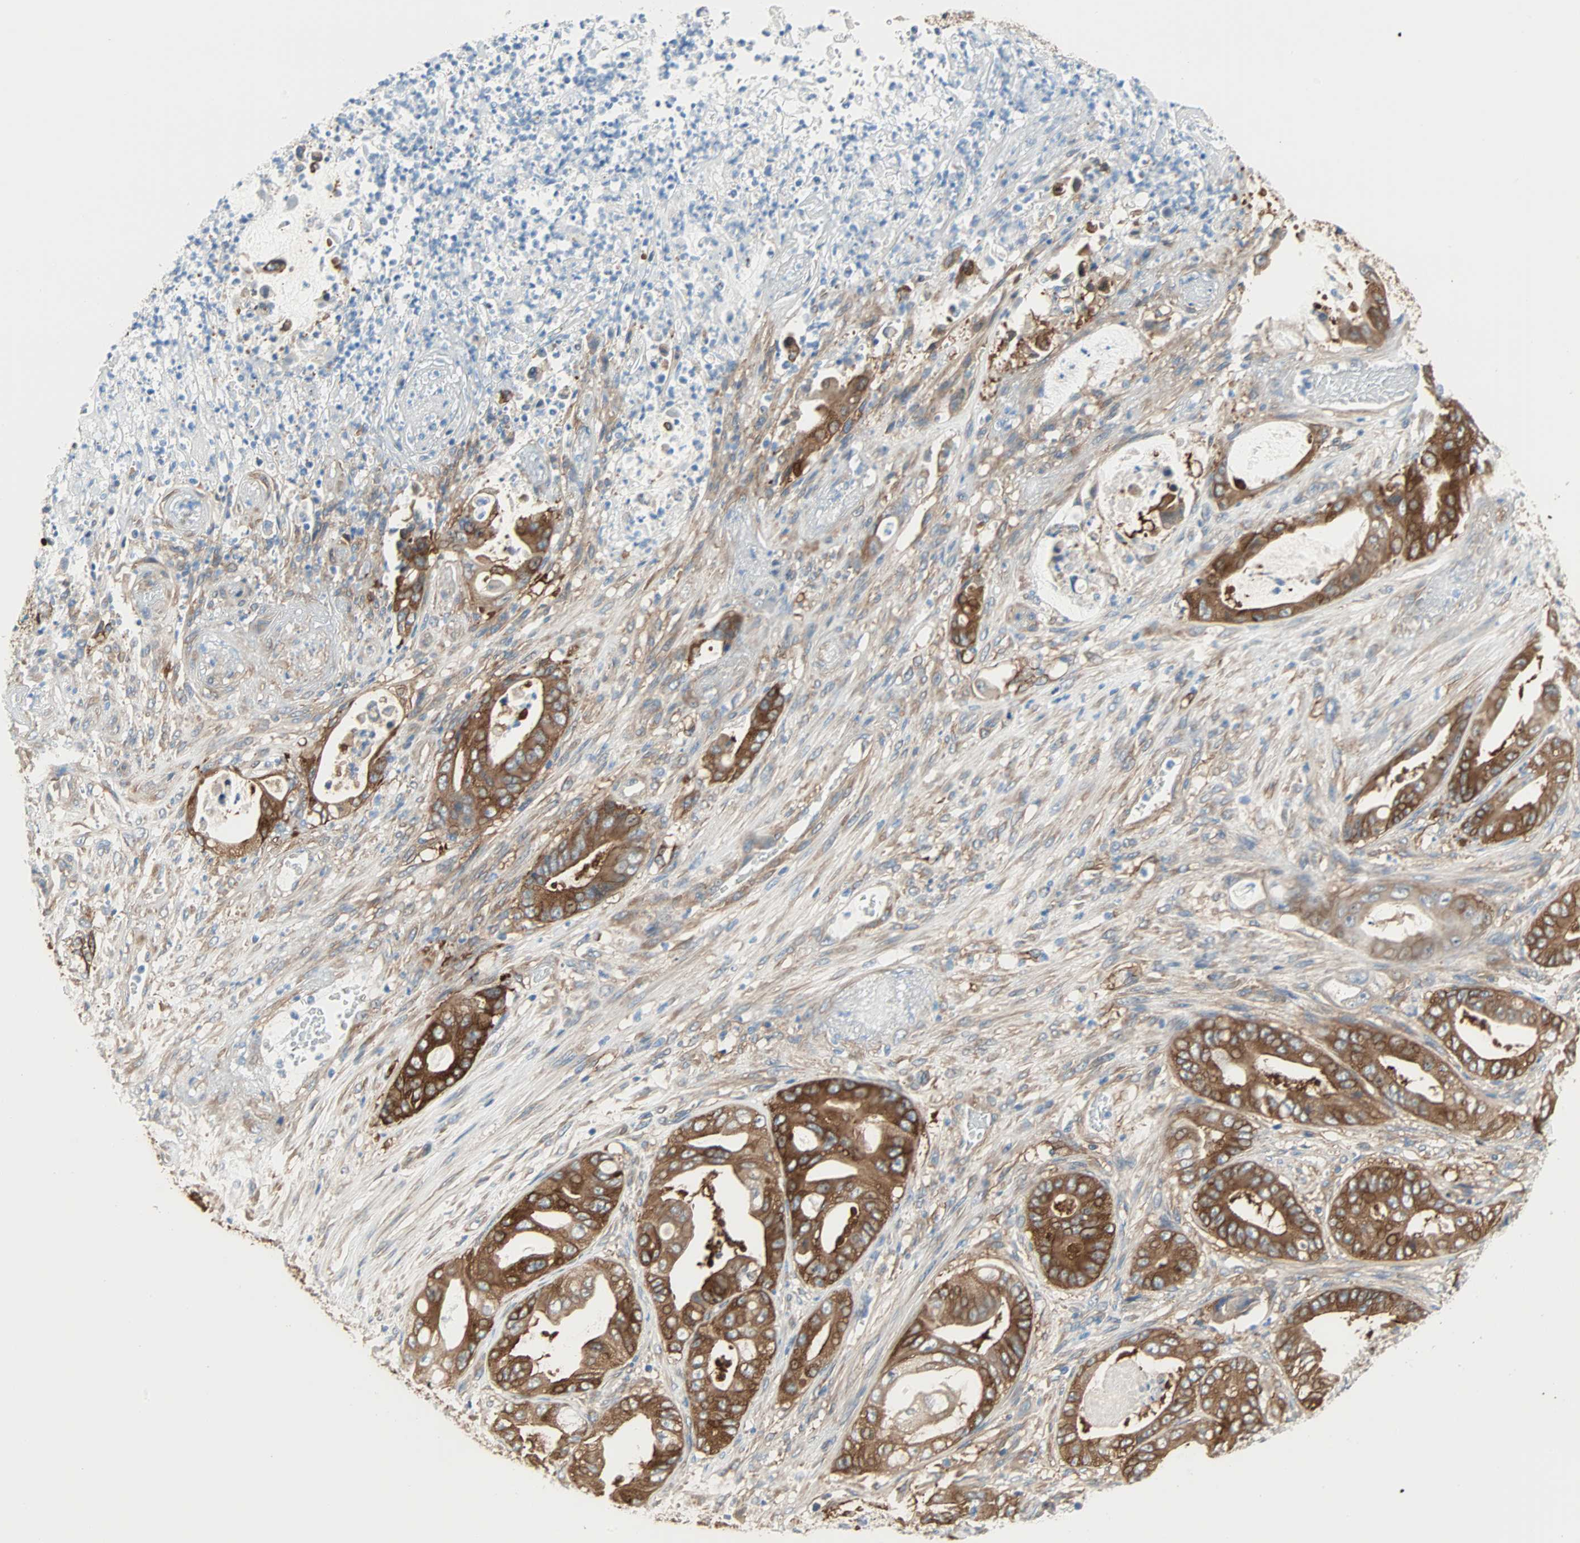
{"staining": {"intensity": "strong", "quantity": ">75%", "location": "cytoplasmic/membranous"}, "tissue": "stomach cancer", "cell_type": "Tumor cells", "image_type": "cancer", "snomed": [{"axis": "morphology", "description": "Adenocarcinoma, NOS"}, {"axis": "topography", "description": "Stomach"}], "caption": "A high amount of strong cytoplasmic/membranous expression is appreciated in approximately >75% of tumor cells in adenocarcinoma (stomach) tissue. Immunohistochemistry (ihc) stains the protein in brown and the nuclei are stained blue.", "gene": "EPB41L2", "patient": {"sex": "female", "age": 73}}